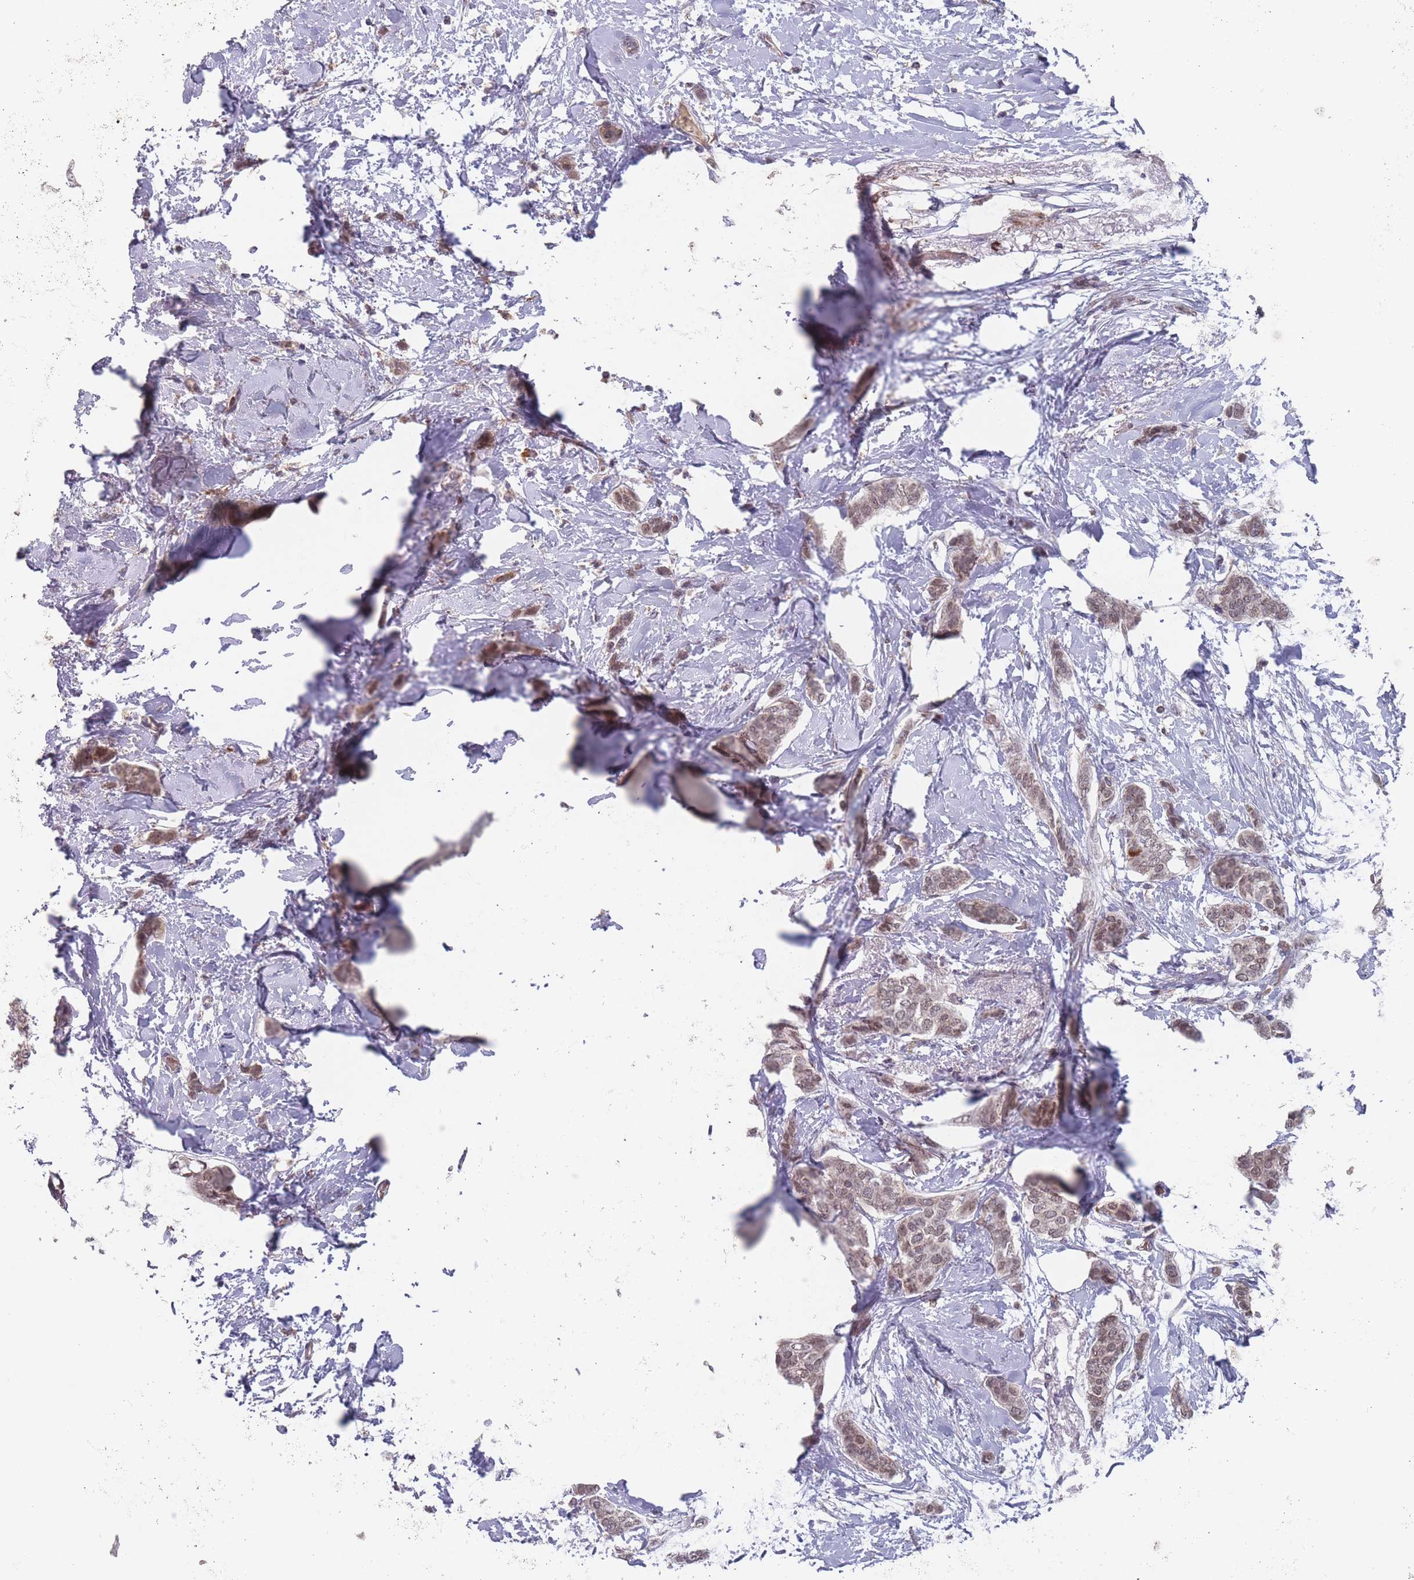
{"staining": {"intensity": "moderate", "quantity": ">75%", "location": "nuclear"}, "tissue": "breast cancer", "cell_type": "Tumor cells", "image_type": "cancer", "snomed": [{"axis": "morphology", "description": "Duct carcinoma"}, {"axis": "topography", "description": "Breast"}], "caption": "This is a micrograph of IHC staining of invasive ductal carcinoma (breast), which shows moderate staining in the nuclear of tumor cells.", "gene": "PEX7", "patient": {"sex": "female", "age": 72}}